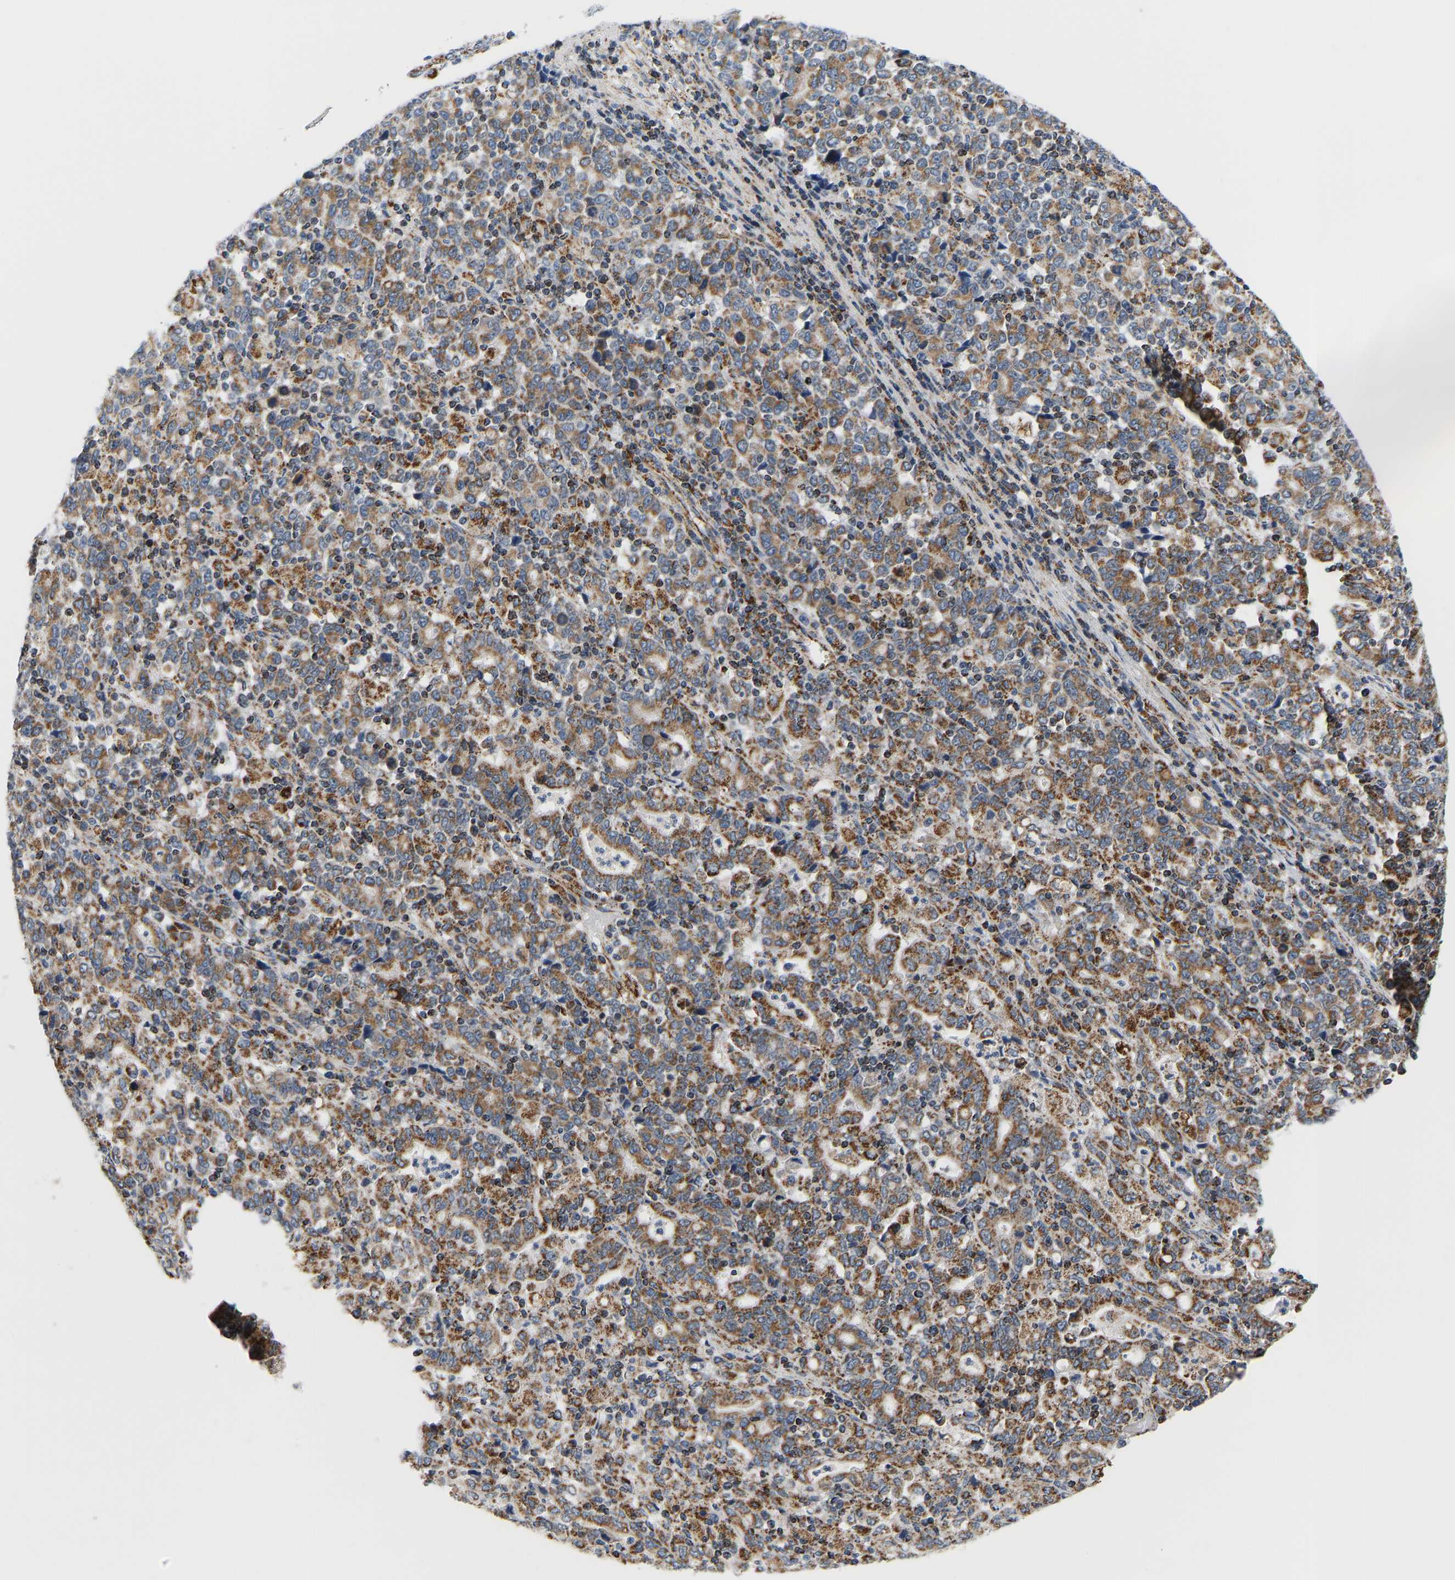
{"staining": {"intensity": "moderate", "quantity": ">75%", "location": "cytoplasmic/membranous"}, "tissue": "stomach cancer", "cell_type": "Tumor cells", "image_type": "cancer", "snomed": [{"axis": "morphology", "description": "Adenocarcinoma, NOS"}, {"axis": "topography", "description": "Stomach, upper"}], "caption": "This is a histology image of immunohistochemistry staining of stomach cancer (adenocarcinoma), which shows moderate expression in the cytoplasmic/membranous of tumor cells.", "gene": "GPSM2", "patient": {"sex": "male", "age": 69}}